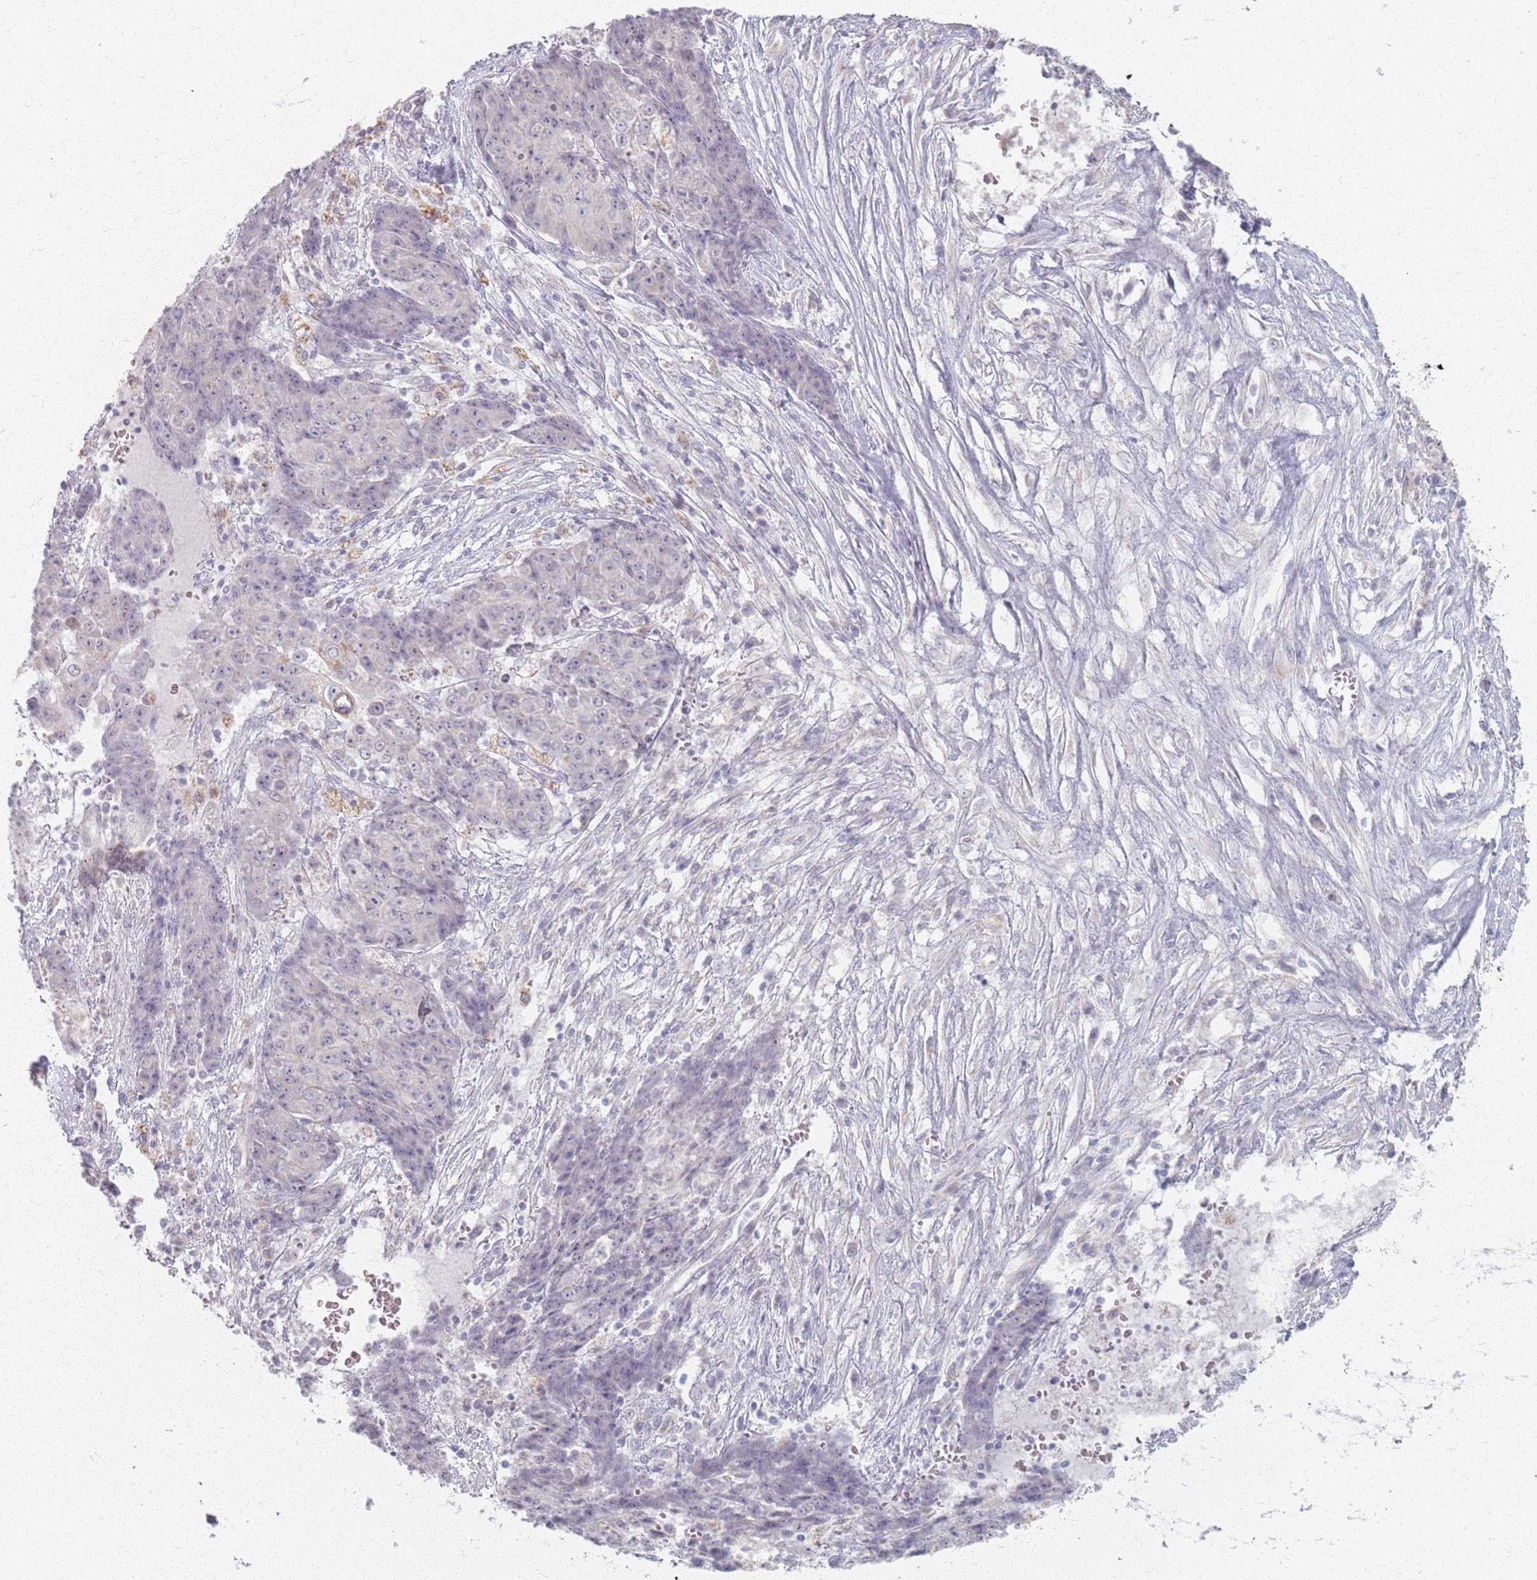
{"staining": {"intensity": "negative", "quantity": "none", "location": "none"}, "tissue": "ovarian cancer", "cell_type": "Tumor cells", "image_type": "cancer", "snomed": [{"axis": "morphology", "description": "Carcinoma, endometroid"}, {"axis": "topography", "description": "Ovary"}], "caption": "A high-resolution photomicrograph shows immunohistochemistry staining of ovarian endometroid carcinoma, which displays no significant positivity in tumor cells. (DAB immunohistochemistry visualized using brightfield microscopy, high magnification).", "gene": "PKD2L2", "patient": {"sex": "female", "age": 42}}